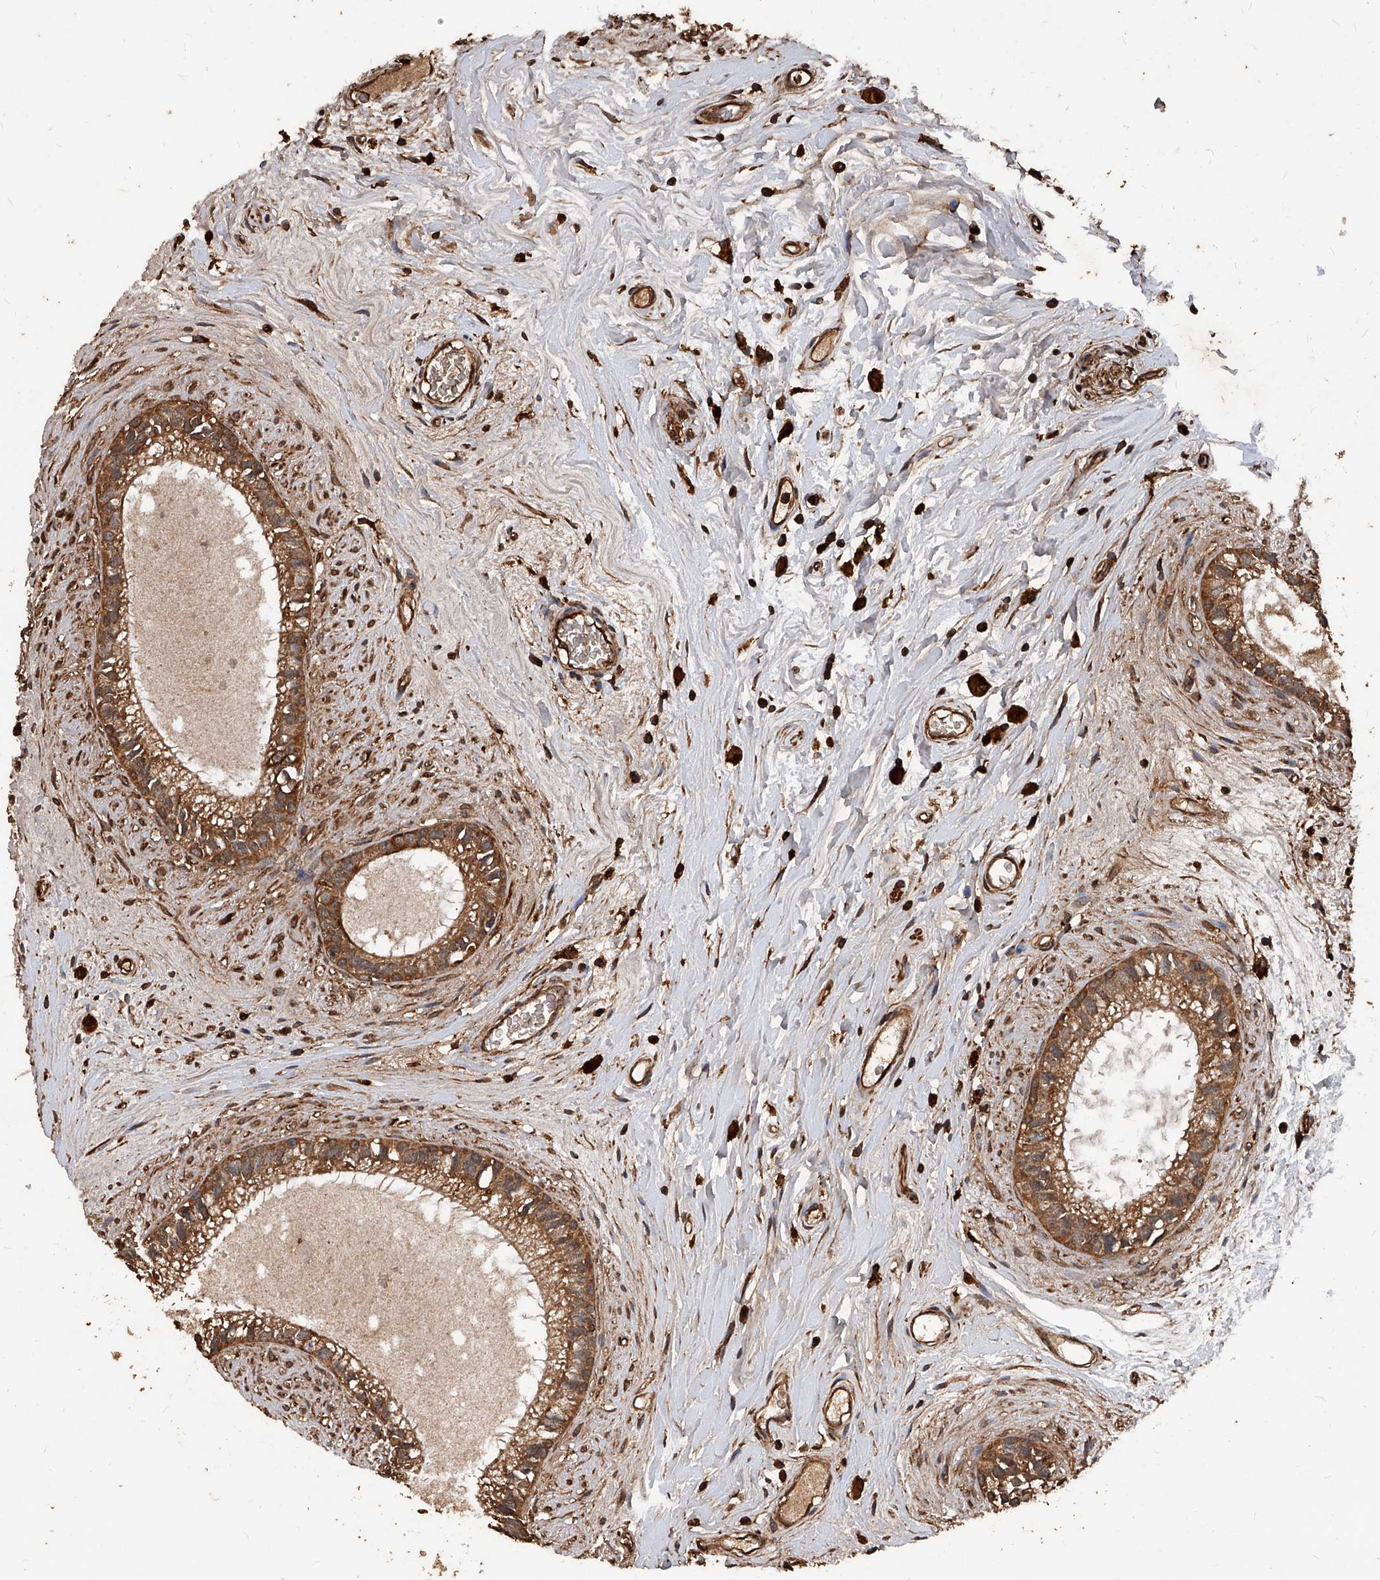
{"staining": {"intensity": "moderate", "quantity": ">75%", "location": "cytoplasmic/membranous"}, "tissue": "epididymis", "cell_type": "Glandular cells", "image_type": "normal", "snomed": [{"axis": "morphology", "description": "Normal tissue, NOS"}, {"axis": "topography", "description": "Epididymis"}], "caption": "A medium amount of moderate cytoplasmic/membranous staining is appreciated in approximately >75% of glandular cells in benign epididymis. The staining was performed using DAB to visualize the protein expression in brown, while the nuclei were stained in blue with hematoxylin (Magnification: 20x).", "gene": "UCP2", "patient": {"sex": "male", "age": 80}}